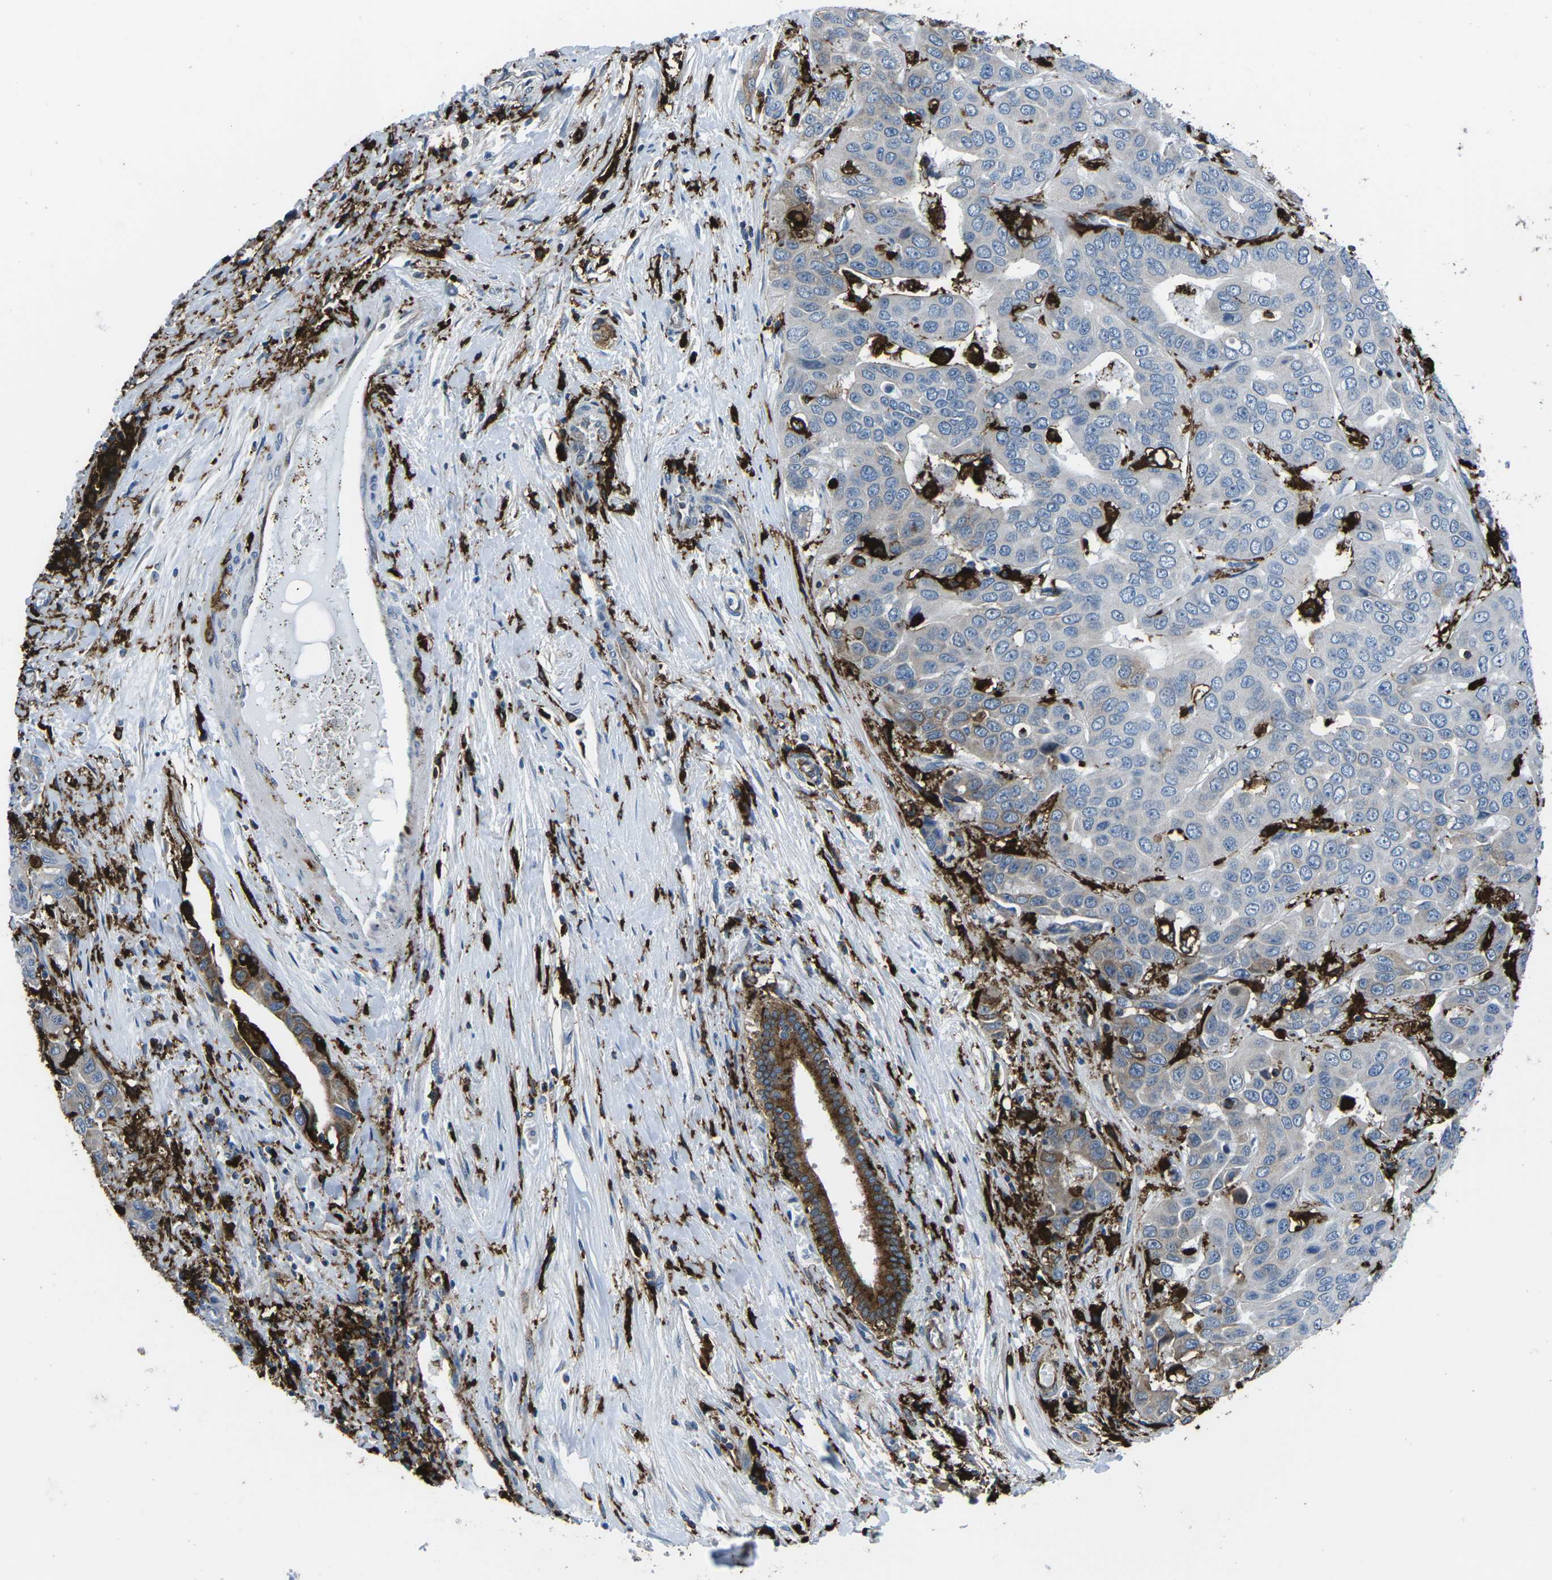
{"staining": {"intensity": "negative", "quantity": "none", "location": "none"}, "tissue": "liver cancer", "cell_type": "Tumor cells", "image_type": "cancer", "snomed": [{"axis": "morphology", "description": "Cholangiocarcinoma"}, {"axis": "topography", "description": "Liver"}], "caption": "Immunohistochemical staining of human liver cancer (cholangiocarcinoma) displays no significant staining in tumor cells.", "gene": "PTPN1", "patient": {"sex": "female", "age": 52}}